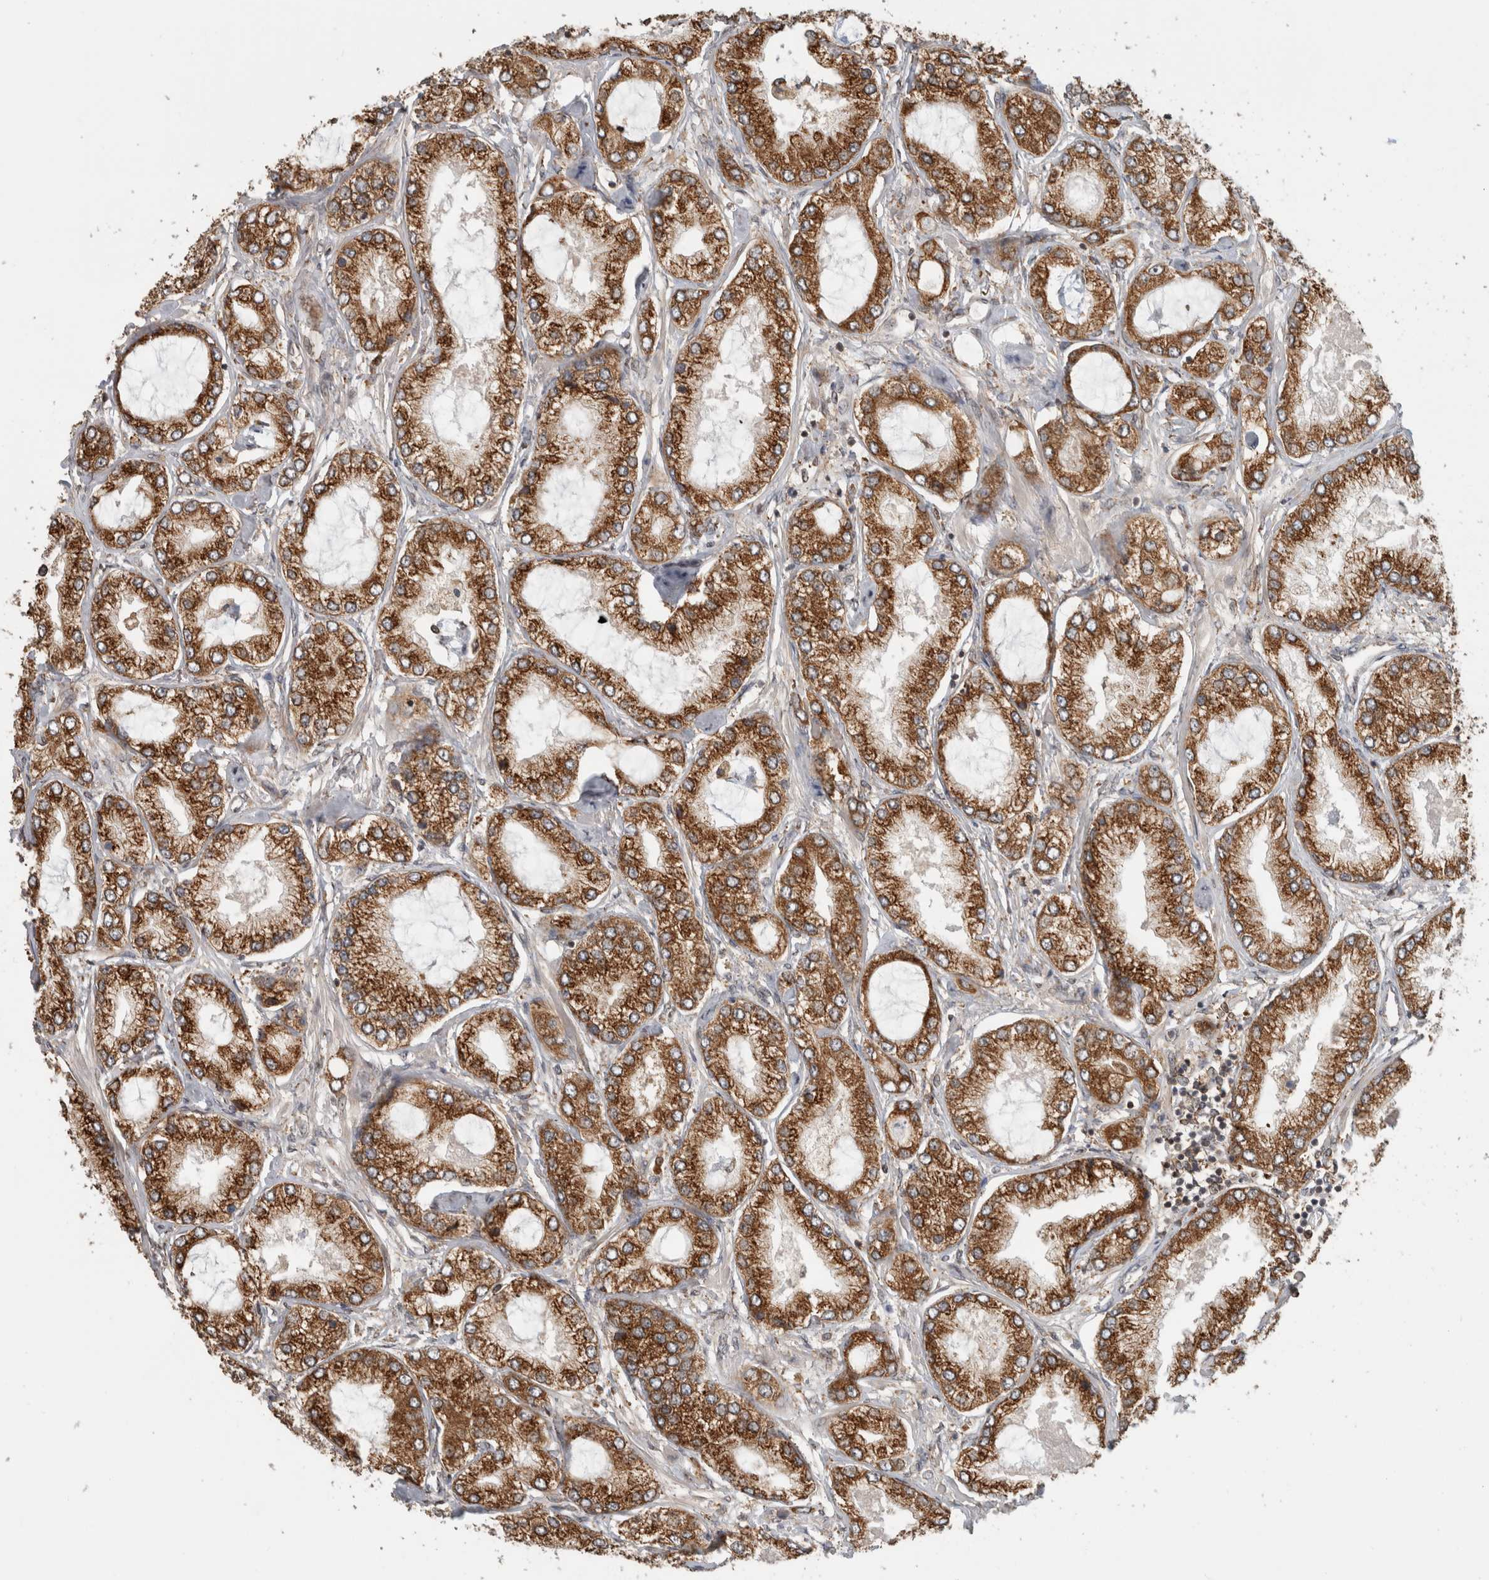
{"staining": {"intensity": "strong", "quantity": ">75%", "location": "cytoplasmic/membranous"}, "tissue": "prostate cancer", "cell_type": "Tumor cells", "image_type": "cancer", "snomed": [{"axis": "morphology", "description": "Adenocarcinoma, Low grade"}, {"axis": "topography", "description": "Prostate"}], "caption": "Prostate cancer (adenocarcinoma (low-grade)) stained for a protein (brown) displays strong cytoplasmic/membranous positive positivity in approximately >75% of tumor cells.", "gene": "MS4A7", "patient": {"sex": "male", "age": 62}}